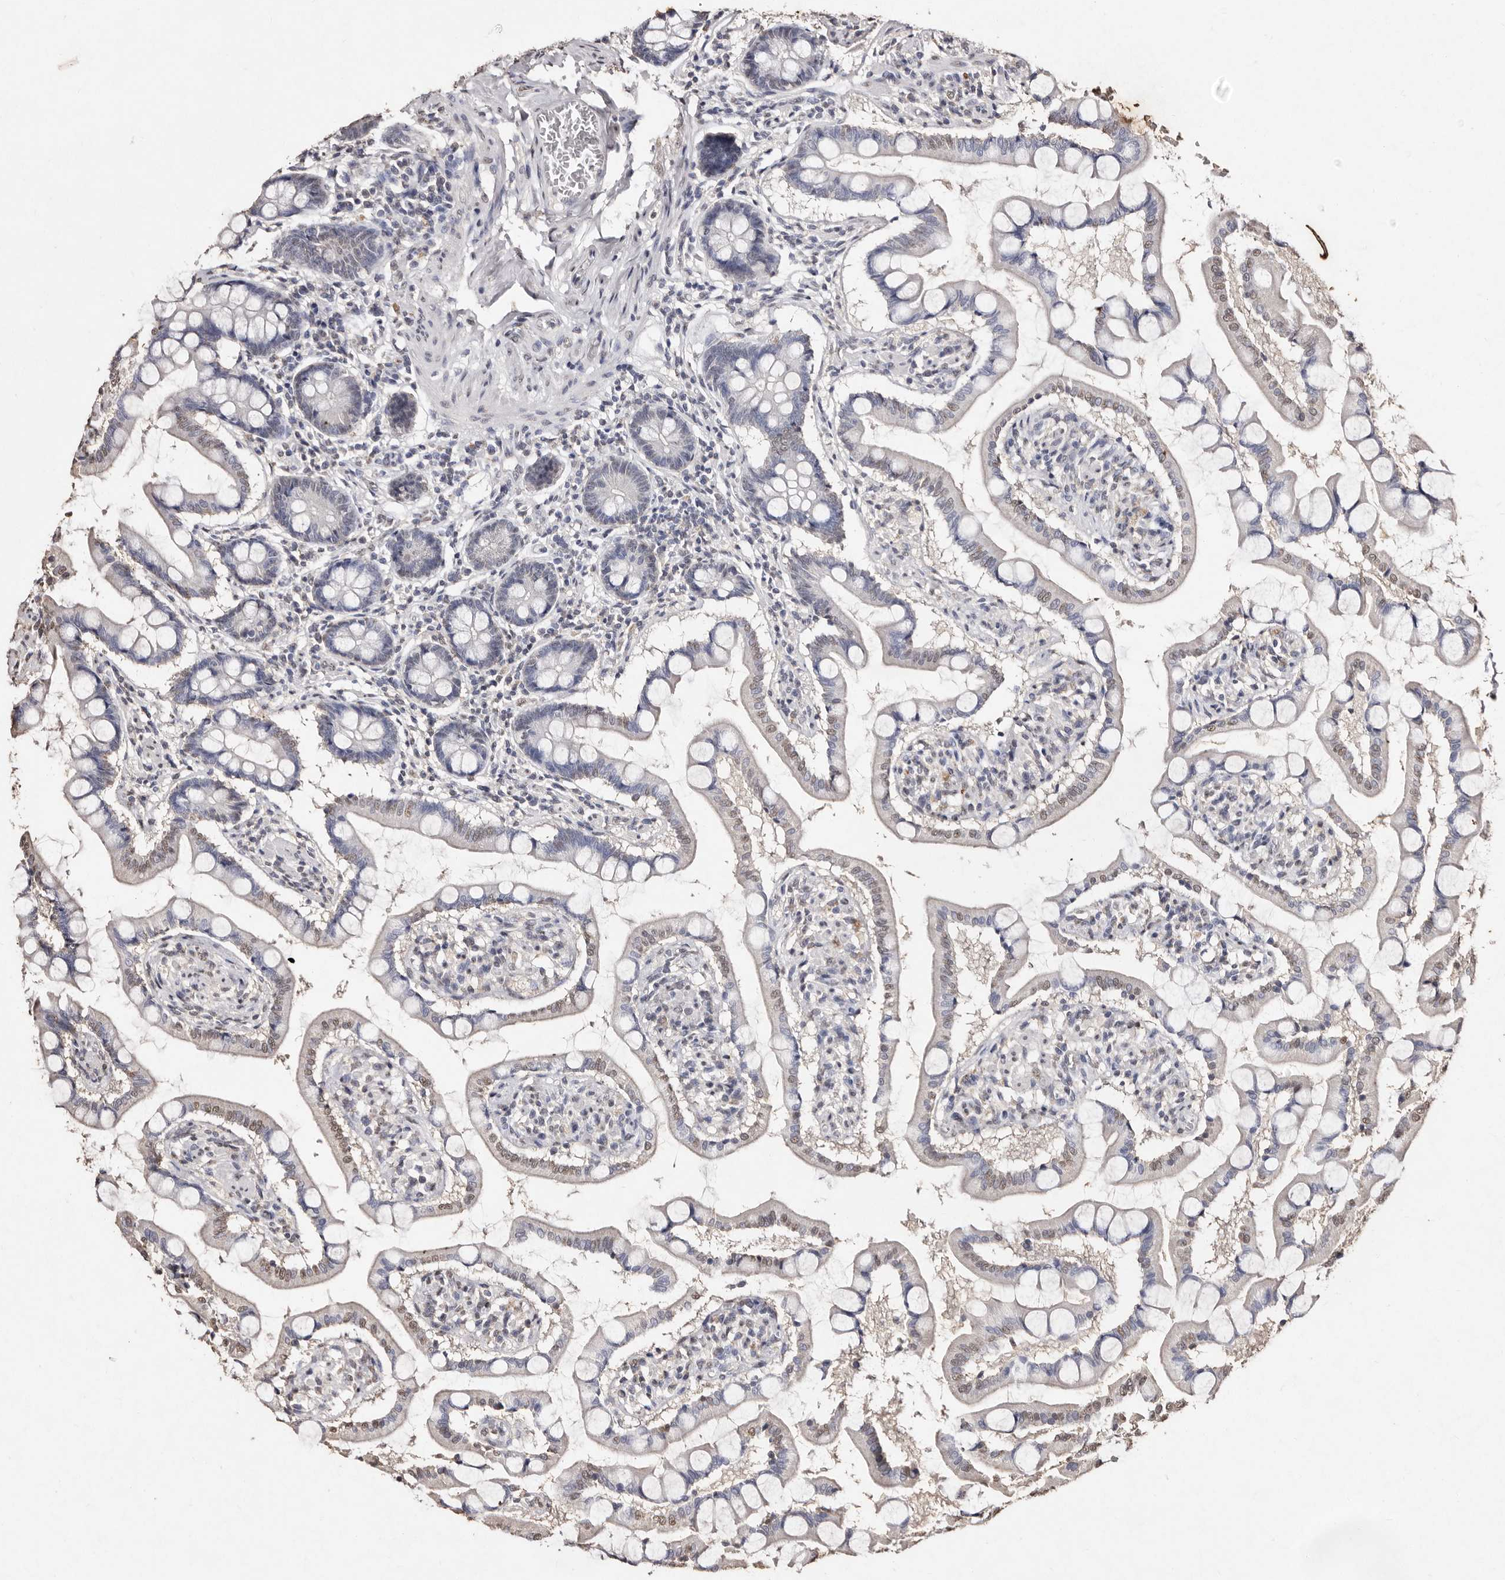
{"staining": {"intensity": "weak", "quantity": "<25%", "location": "nuclear"}, "tissue": "small intestine", "cell_type": "Glandular cells", "image_type": "normal", "snomed": [{"axis": "morphology", "description": "Normal tissue, NOS"}, {"axis": "topography", "description": "Small intestine"}], "caption": "This is an immunohistochemistry image of normal small intestine. There is no expression in glandular cells.", "gene": "ERBB4", "patient": {"sex": "male", "age": 41}}